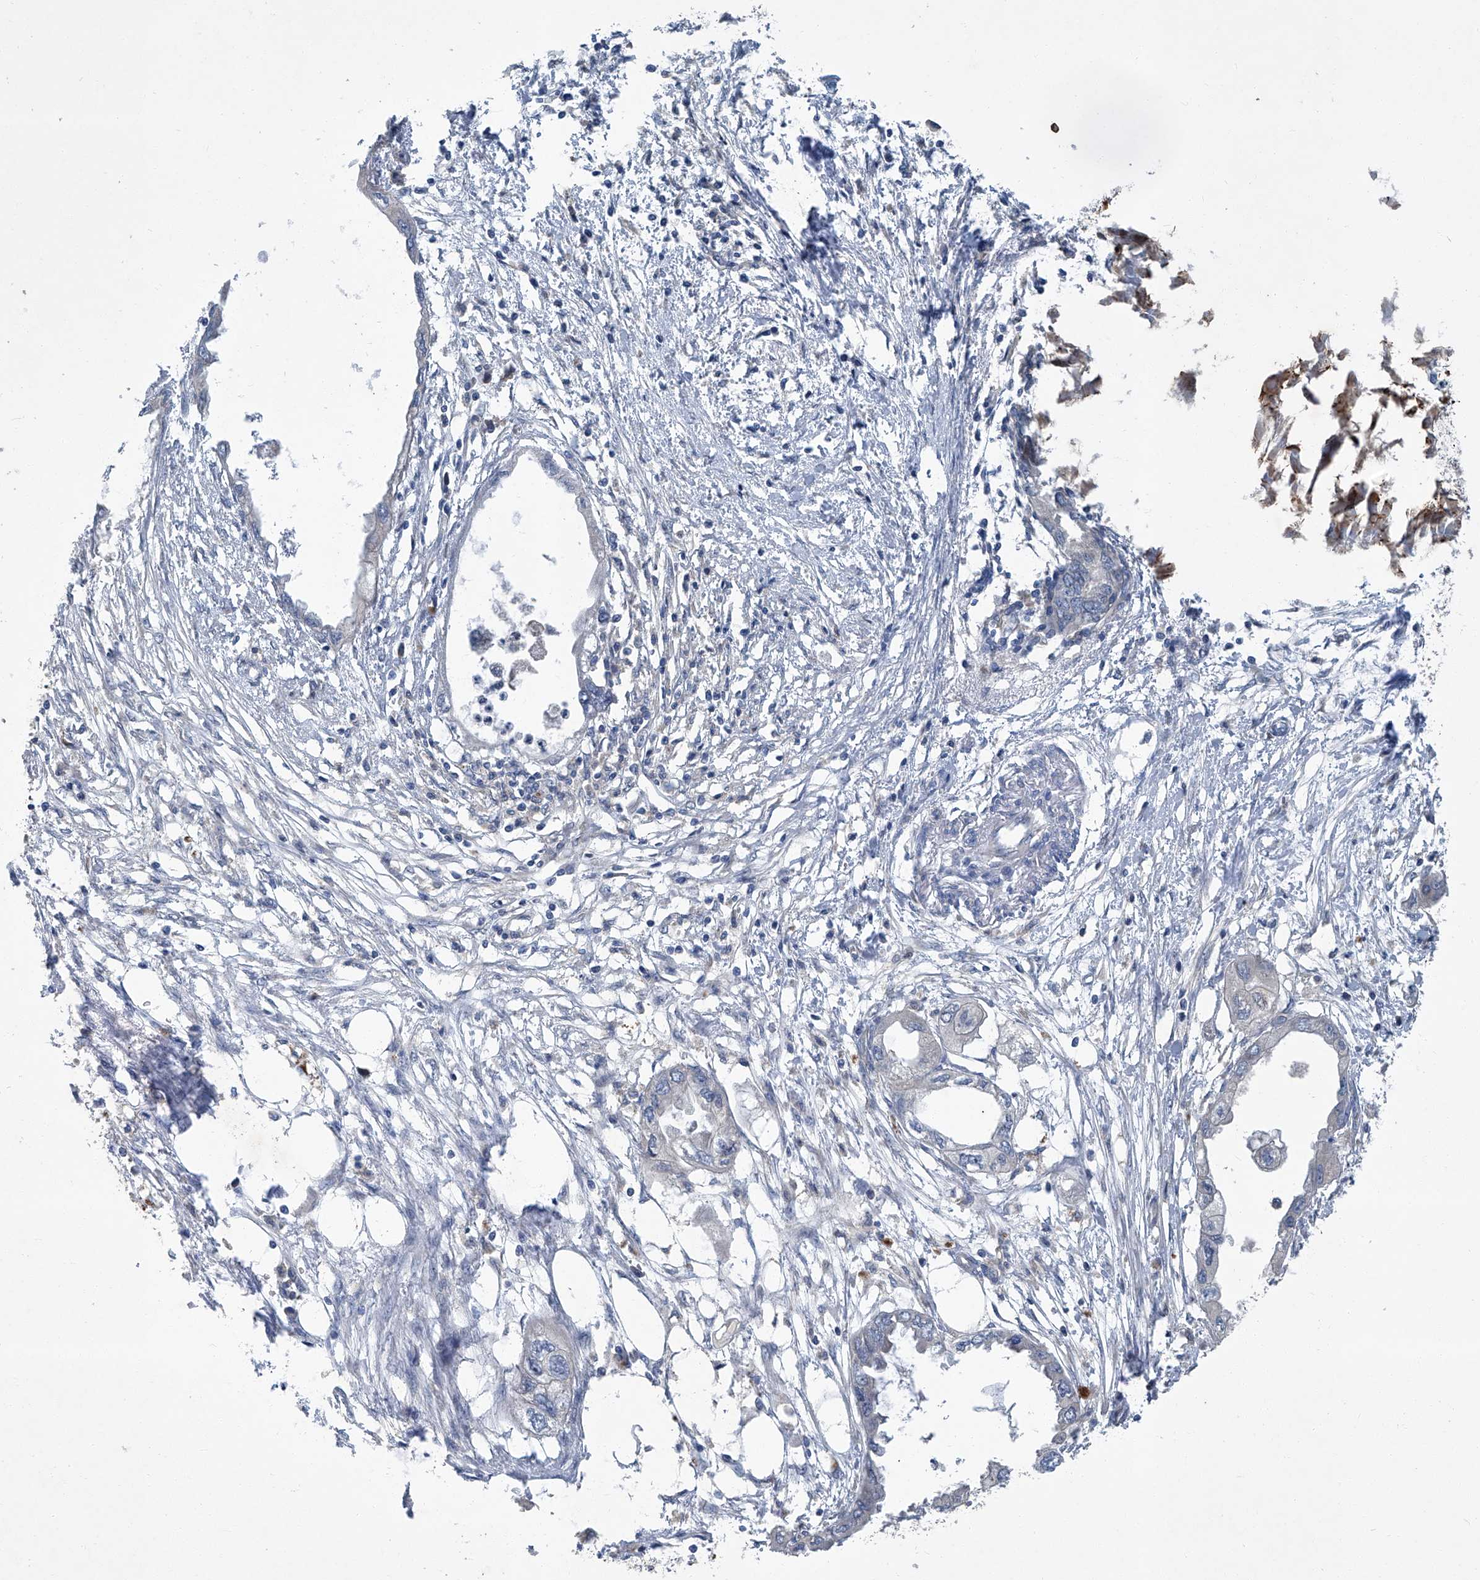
{"staining": {"intensity": "negative", "quantity": "none", "location": "none"}, "tissue": "endometrial cancer", "cell_type": "Tumor cells", "image_type": "cancer", "snomed": [{"axis": "morphology", "description": "Adenocarcinoma, NOS"}, {"axis": "morphology", "description": "Adenocarcinoma, metastatic, NOS"}, {"axis": "topography", "description": "Adipose tissue"}, {"axis": "topography", "description": "Endometrium"}], "caption": "Immunohistochemistry micrograph of human endometrial adenocarcinoma stained for a protein (brown), which shows no expression in tumor cells. (DAB immunohistochemistry with hematoxylin counter stain).", "gene": "ANKRD34A", "patient": {"sex": "female", "age": 67}}